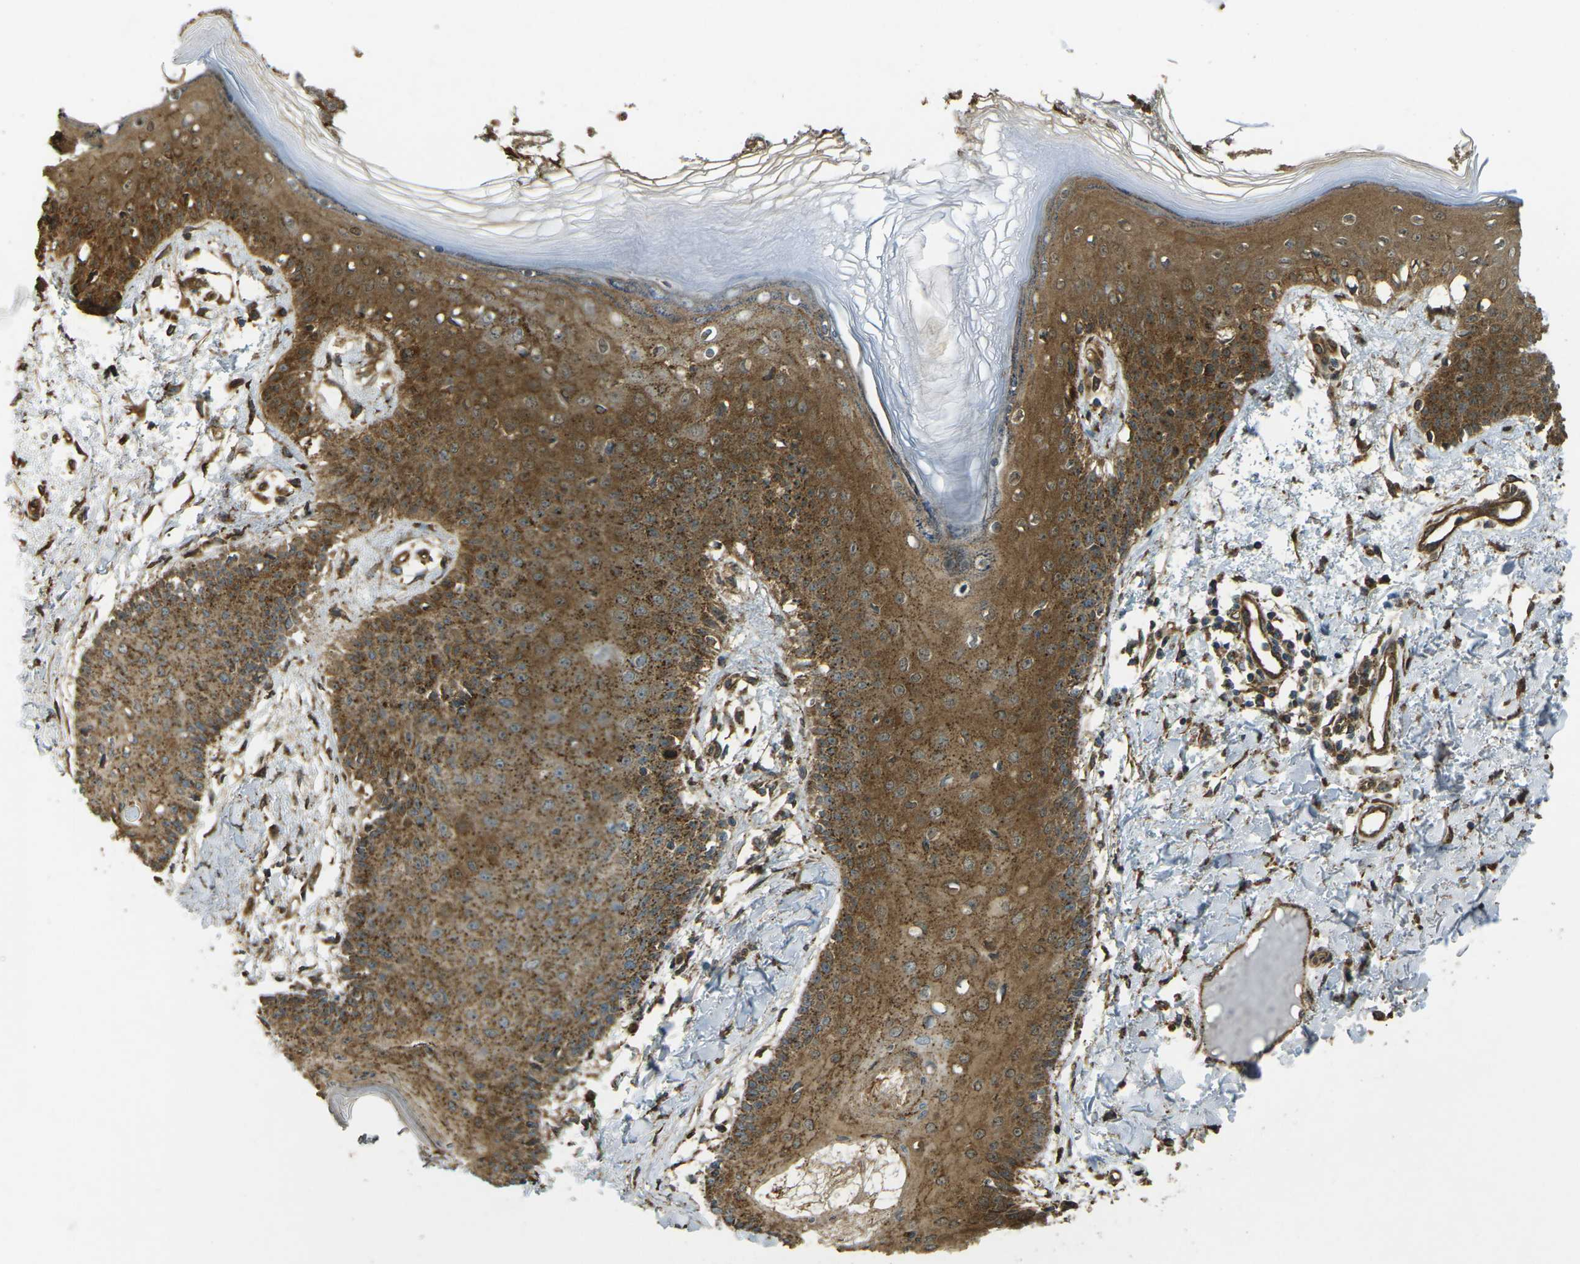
{"staining": {"intensity": "moderate", "quantity": ">75%", "location": "cytoplasmic/membranous"}, "tissue": "skin", "cell_type": "Fibroblasts", "image_type": "normal", "snomed": [{"axis": "morphology", "description": "Normal tissue, NOS"}, {"axis": "topography", "description": "Skin"}], "caption": "Skin stained with a protein marker demonstrates moderate staining in fibroblasts.", "gene": "CHMP3", "patient": {"sex": "male", "age": 53}}